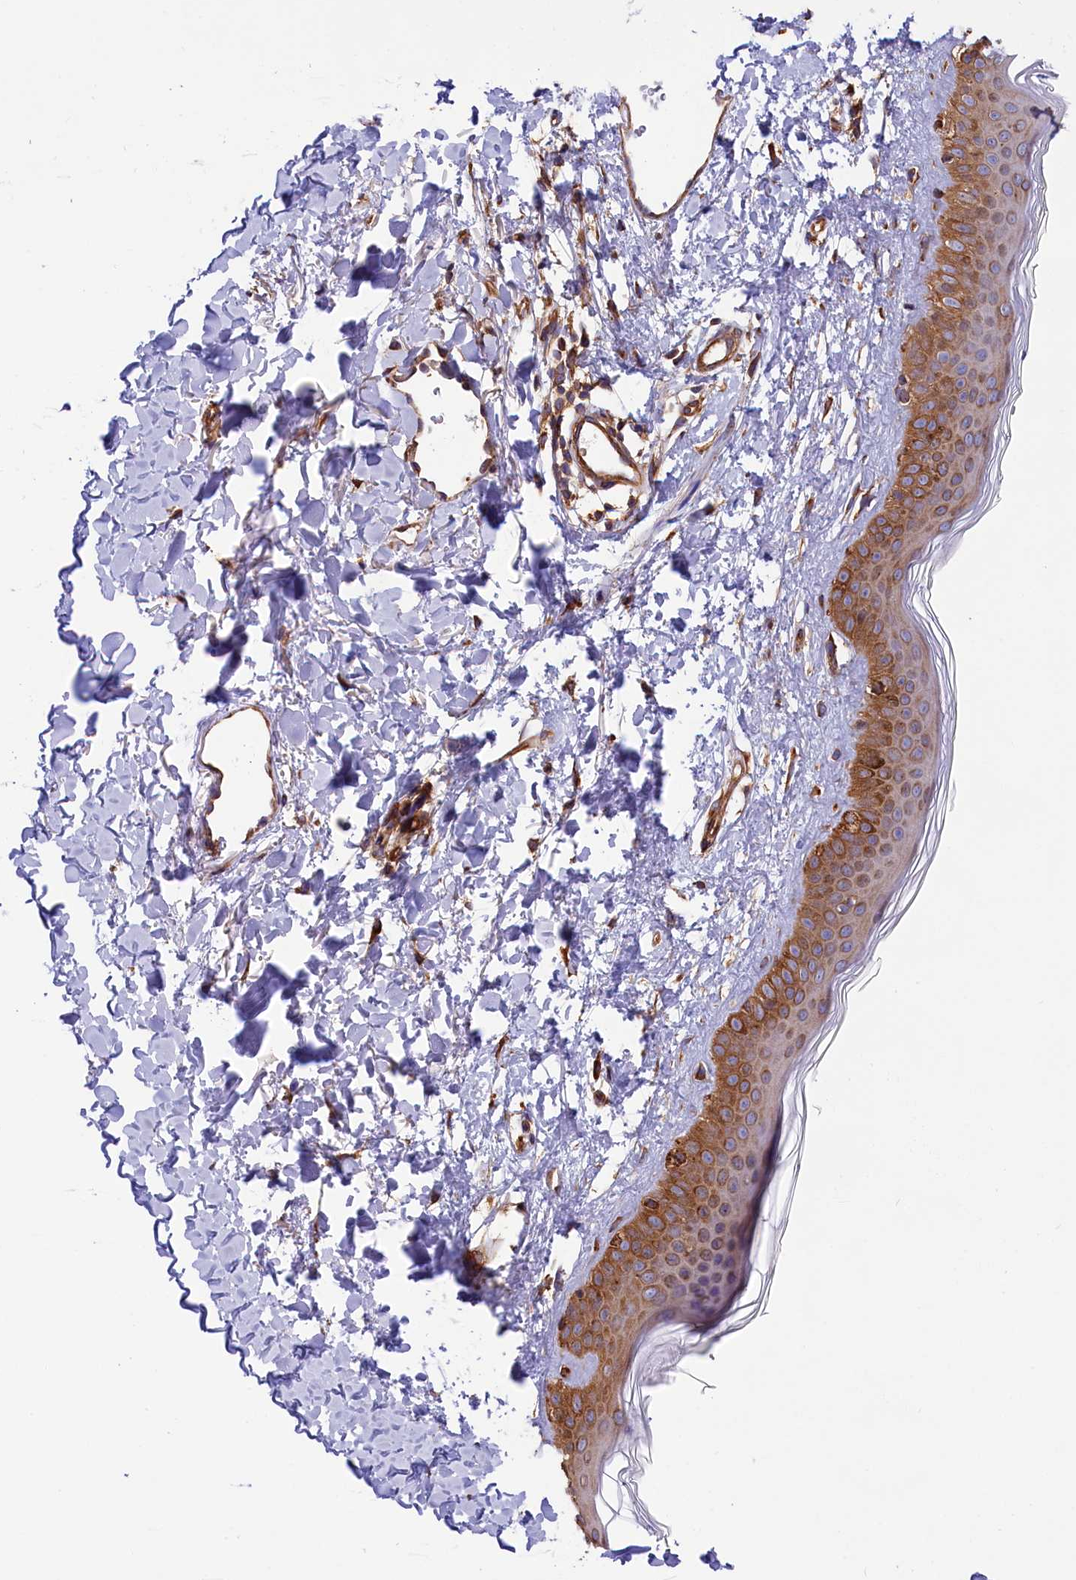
{"staining": {"intensity": "moderate", "quantity": ">75%", "location": "cytoplasmic/membranous"}, "tissue": "skin", "cell_type": "Fibroblasts", "image_type": "normal", "snomed": [{"axis": "morphology", "description": "Normal tissue, NOS"}, {"axis": "topography", "description": "Skin"}], "caption": "High-power microscopy captured an IHC micrograph of unremarkable skin, revealing moderate cytoplasmic/membranous expression in approximately >75% of fibroblasts. The protein of interest is shown in brown color, while the nuclei are stained blue.", "gene": "GYS1", "patient": {"sex": "female", "age": 58}}